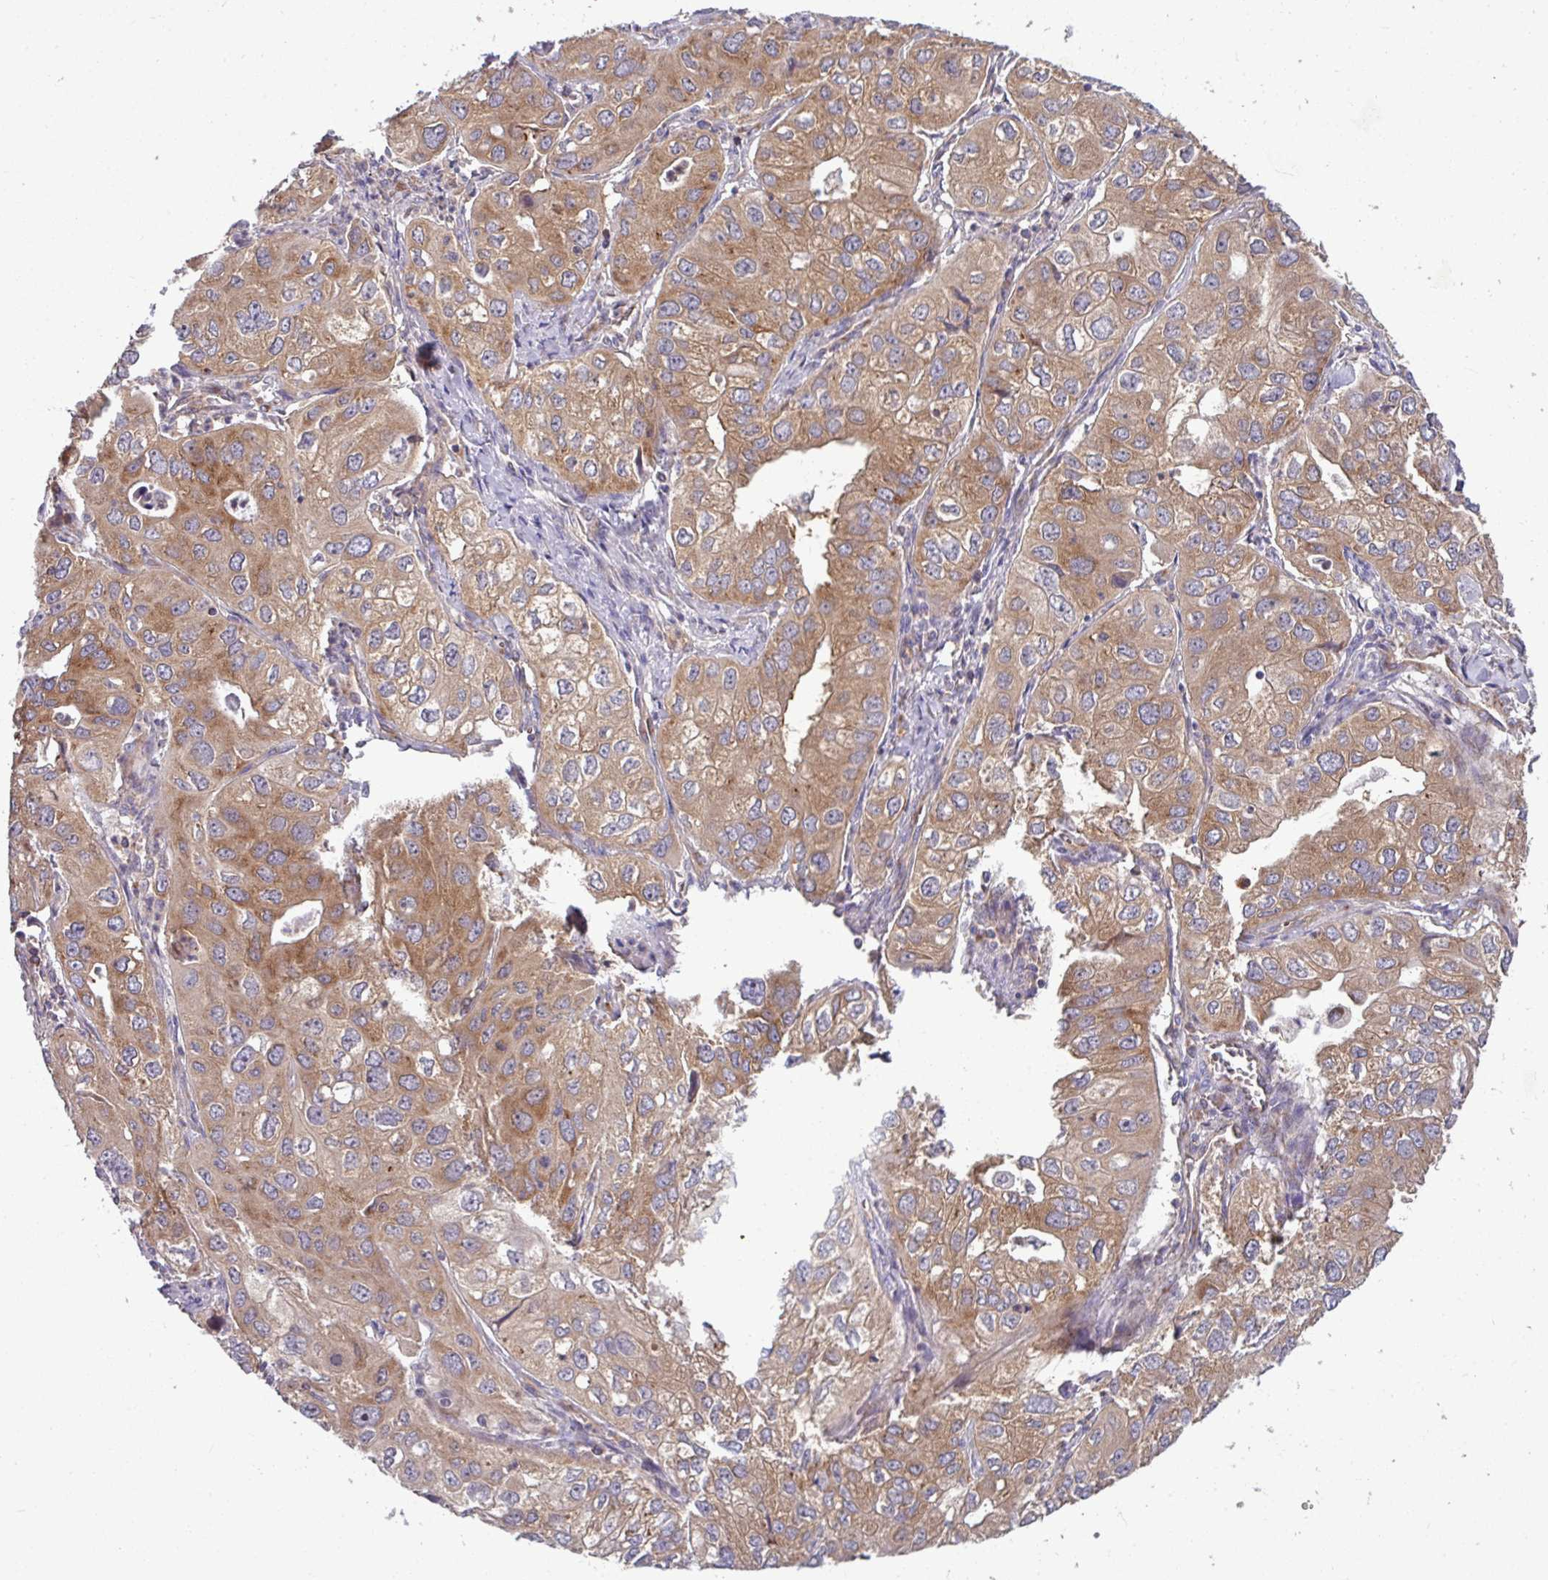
{"staining": {"intensity": "moderate", "quantity": ">75%", "location": "cytoplasmic/membranous"}, "tissue": "lung cancer", "cell_type": "Tumor cells", "image_type": "cancer", "snomed": [{"axis": "morphology", "description": "Adenocarcinoma, NOS"}, {"axis": "topography", "description": "Lung"}], "caption": "This is an image of immunohistochemistry (IHC) staining of adenocarcinoma (lung), which shows moderate staining in the cytoplasmic/membranous of tumor cells.", "gene": "LSM12", "patient": {"sex": "male", "age": 48}}